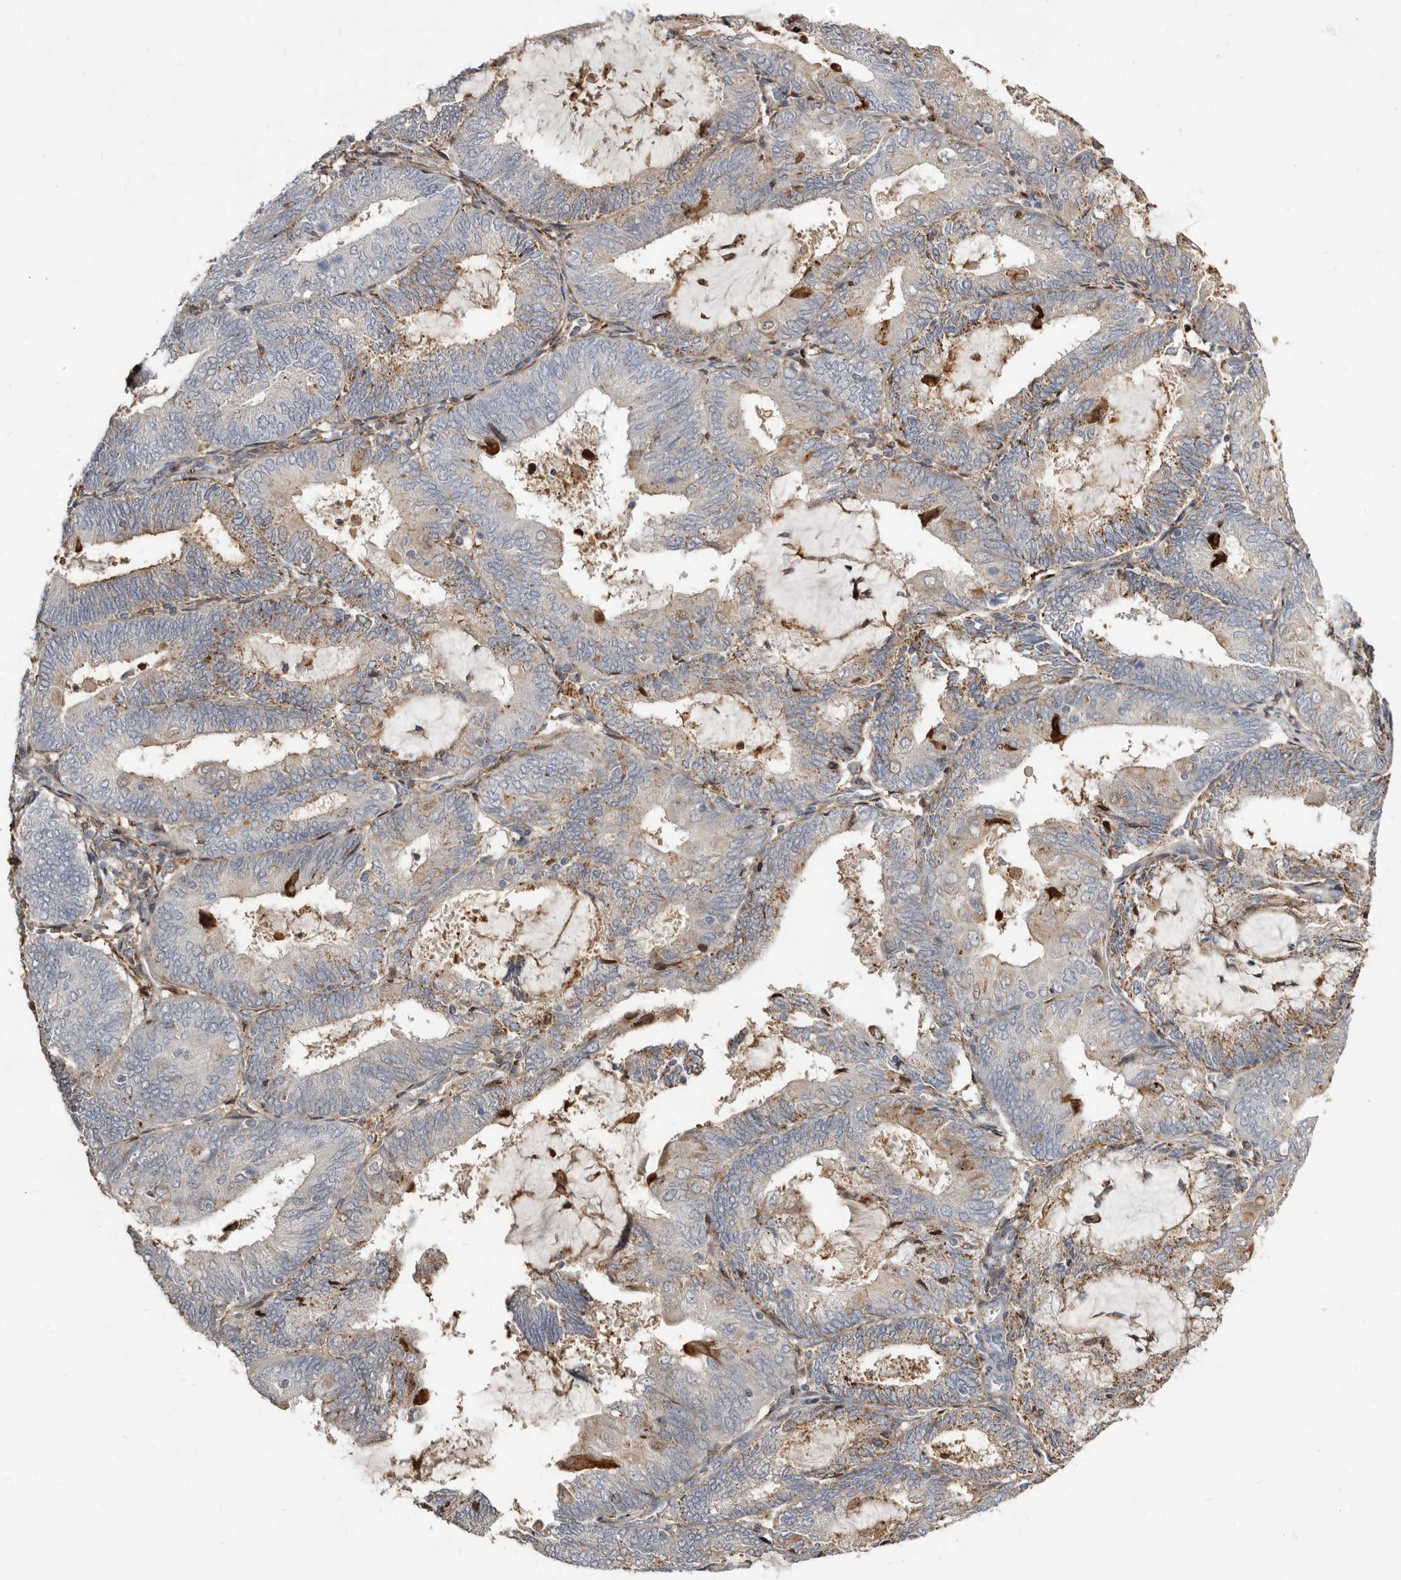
{"staining": {"intensity": "weak", "quantity": "25%-75%", "location": "cytoplasmic/membranous"}, "tissue": "endometrial cancer", "cell_type": "Tumor cells", "image_type": "cancer", "snomed": [{"axis": "morphology", "description": "Adenocarcinoma, NOS"}, {"axis": "topography", "description": "Endometrium"}], "caption": "Human endometrial adenocarcinoma stained with a brown dye shows weak cytoplasmic/membranous positive staining in about 25%-75% of tumor cells.", "gene": "KIF26B", "patient": {"sex": "female", "age": 81}}